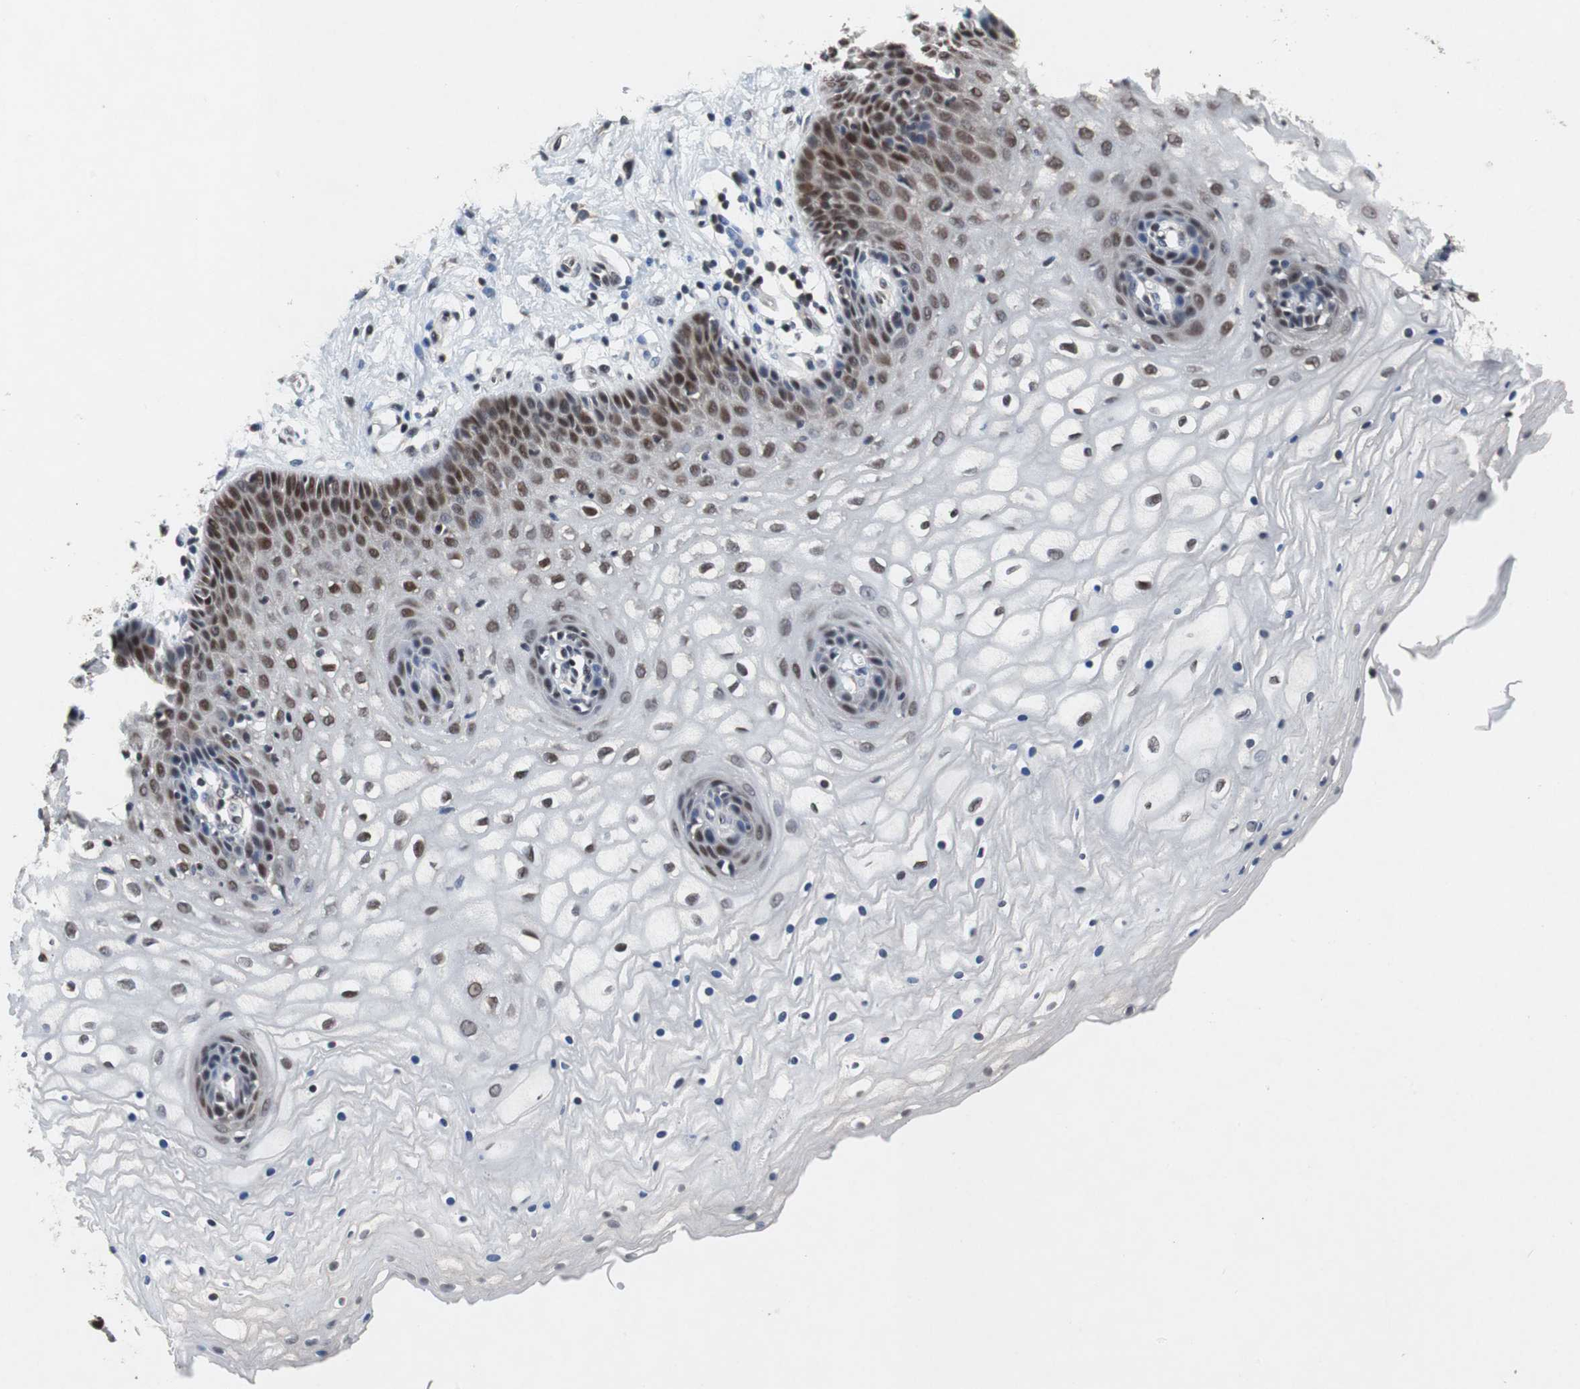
{"staining": {"intensity": "weak", "quantity": "25%-75%", "location": "nuclear"}, "tissue": "vagina", "cell_type": "Squamous epithelial cells", "image_type": "normal", "snomed": [{"axis": "morphology", "description": "Normal tissue, NOS"}, {"axis": "topography", "description": "Vagina"}], "caption": "Immunohistochemistry (IHC) (DAB (3,3'-diaminobenzidine)) staining of normal human vagina exhibits weak nuclear protein expression in about 25%-75% of squamous epithelial cells. The staining is performed using DAB (3,3'-diaminobenzidine) brown chromogen to label protein expression. The nuclei are counter-stained blue using hematoxylin.", "gene": "TP63", "patient": {"sex": "female", "age": 34}}